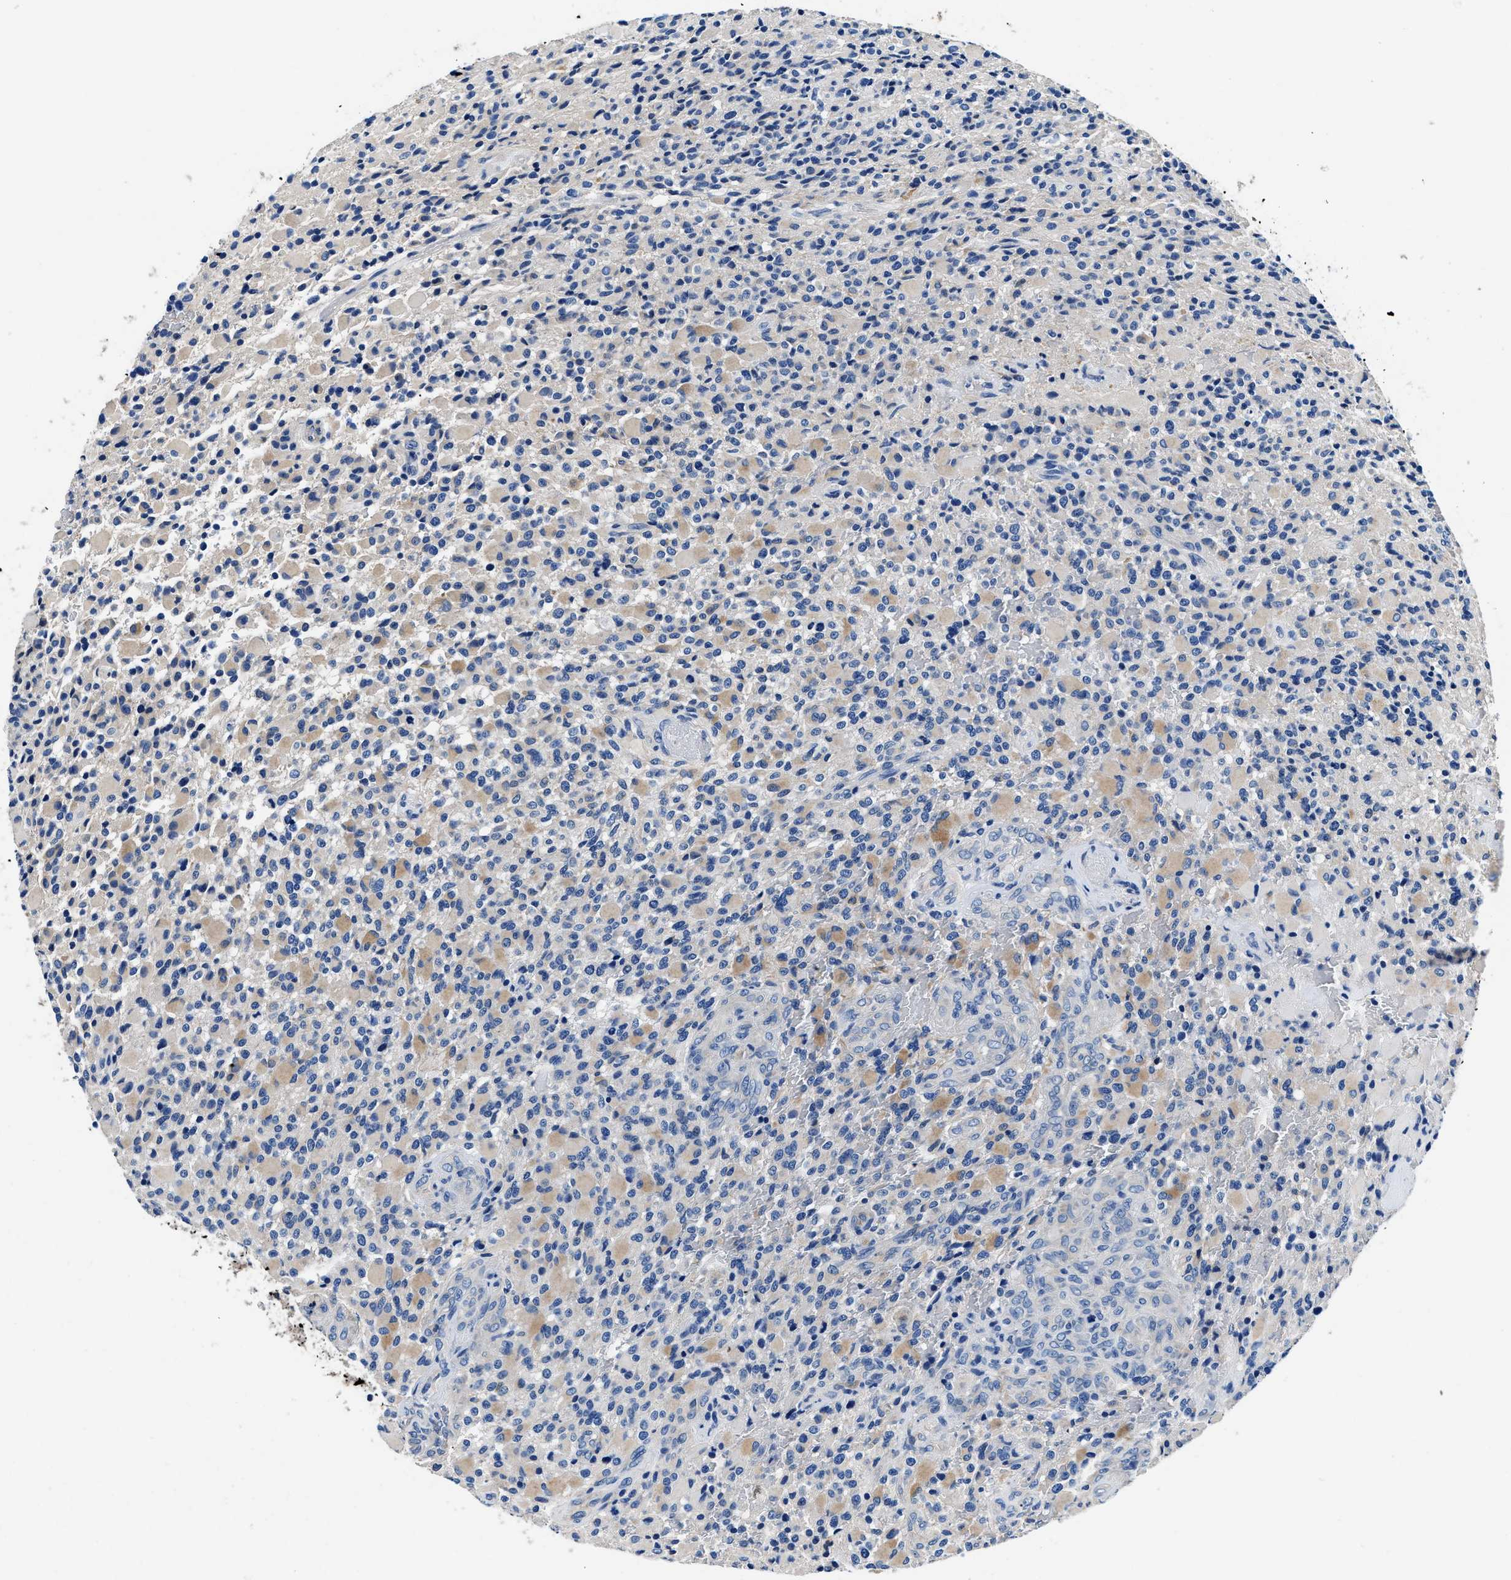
{"staining": {"intensity": "weak", "quantity": "25%-75%", "location": "cytoplasmic/membranous"}, "tissue": "glioma", "cell_type": "Tumor cells", "image_type": "cancer", "snomed": [{"axis": "morphology", "description": "Glioma, malignant, High grade"}, {"axis": "topography", "description": "Brain"}], "caption": "Human high-grade glioma (malignant) stained for a protein (brown) exhibits weak cytoplasmic/membranous positive expression in approximately 25%-75% of tumor cells.", "gene": "NEU1", "patient": {"sex": "male", "age": 71}}